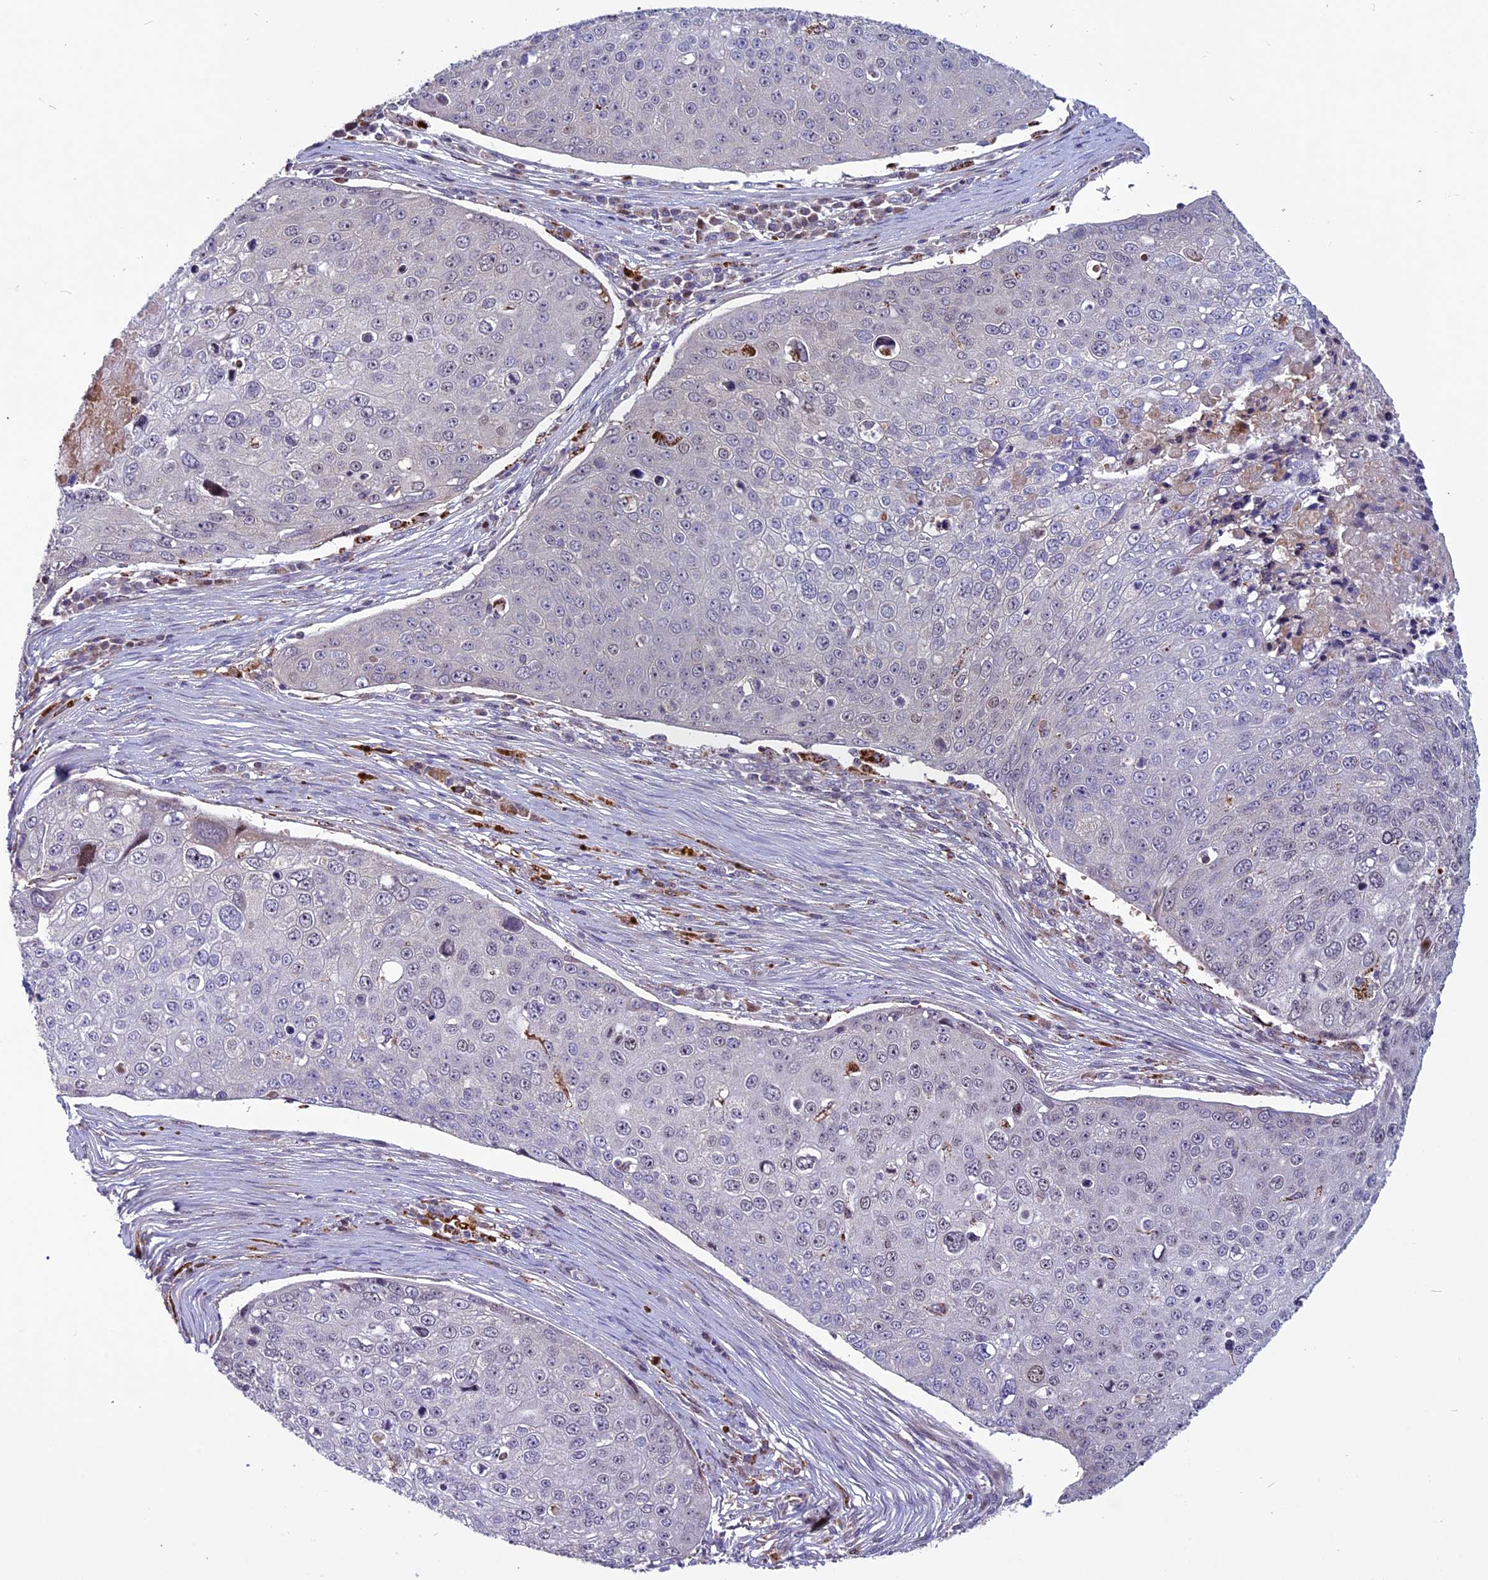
{"staining": {"intensity": "negative", "quantity": "none", "location": "none"}, "tissue": "skin cancer", "cell_type": "Tumor cells", "image_type": "cancer", "snomed": [{"axis": "morphology", "description": "Squamous cell carcinoma, NOS"}, {"axis": "topography", "description": "Skin"}], "caption": "This image is of skin cancer stained with IHC to label a protein in brown with the nuclei are counter-stained blue. There is no expression in tumor cells. (Brightfield microscopy of DAB (3,3'-diaminobenzidine) immunohistochemistry (IHC) at high magnification).", "gene": "MIEF2", "patient": {"sex": "male", "age": 71}}